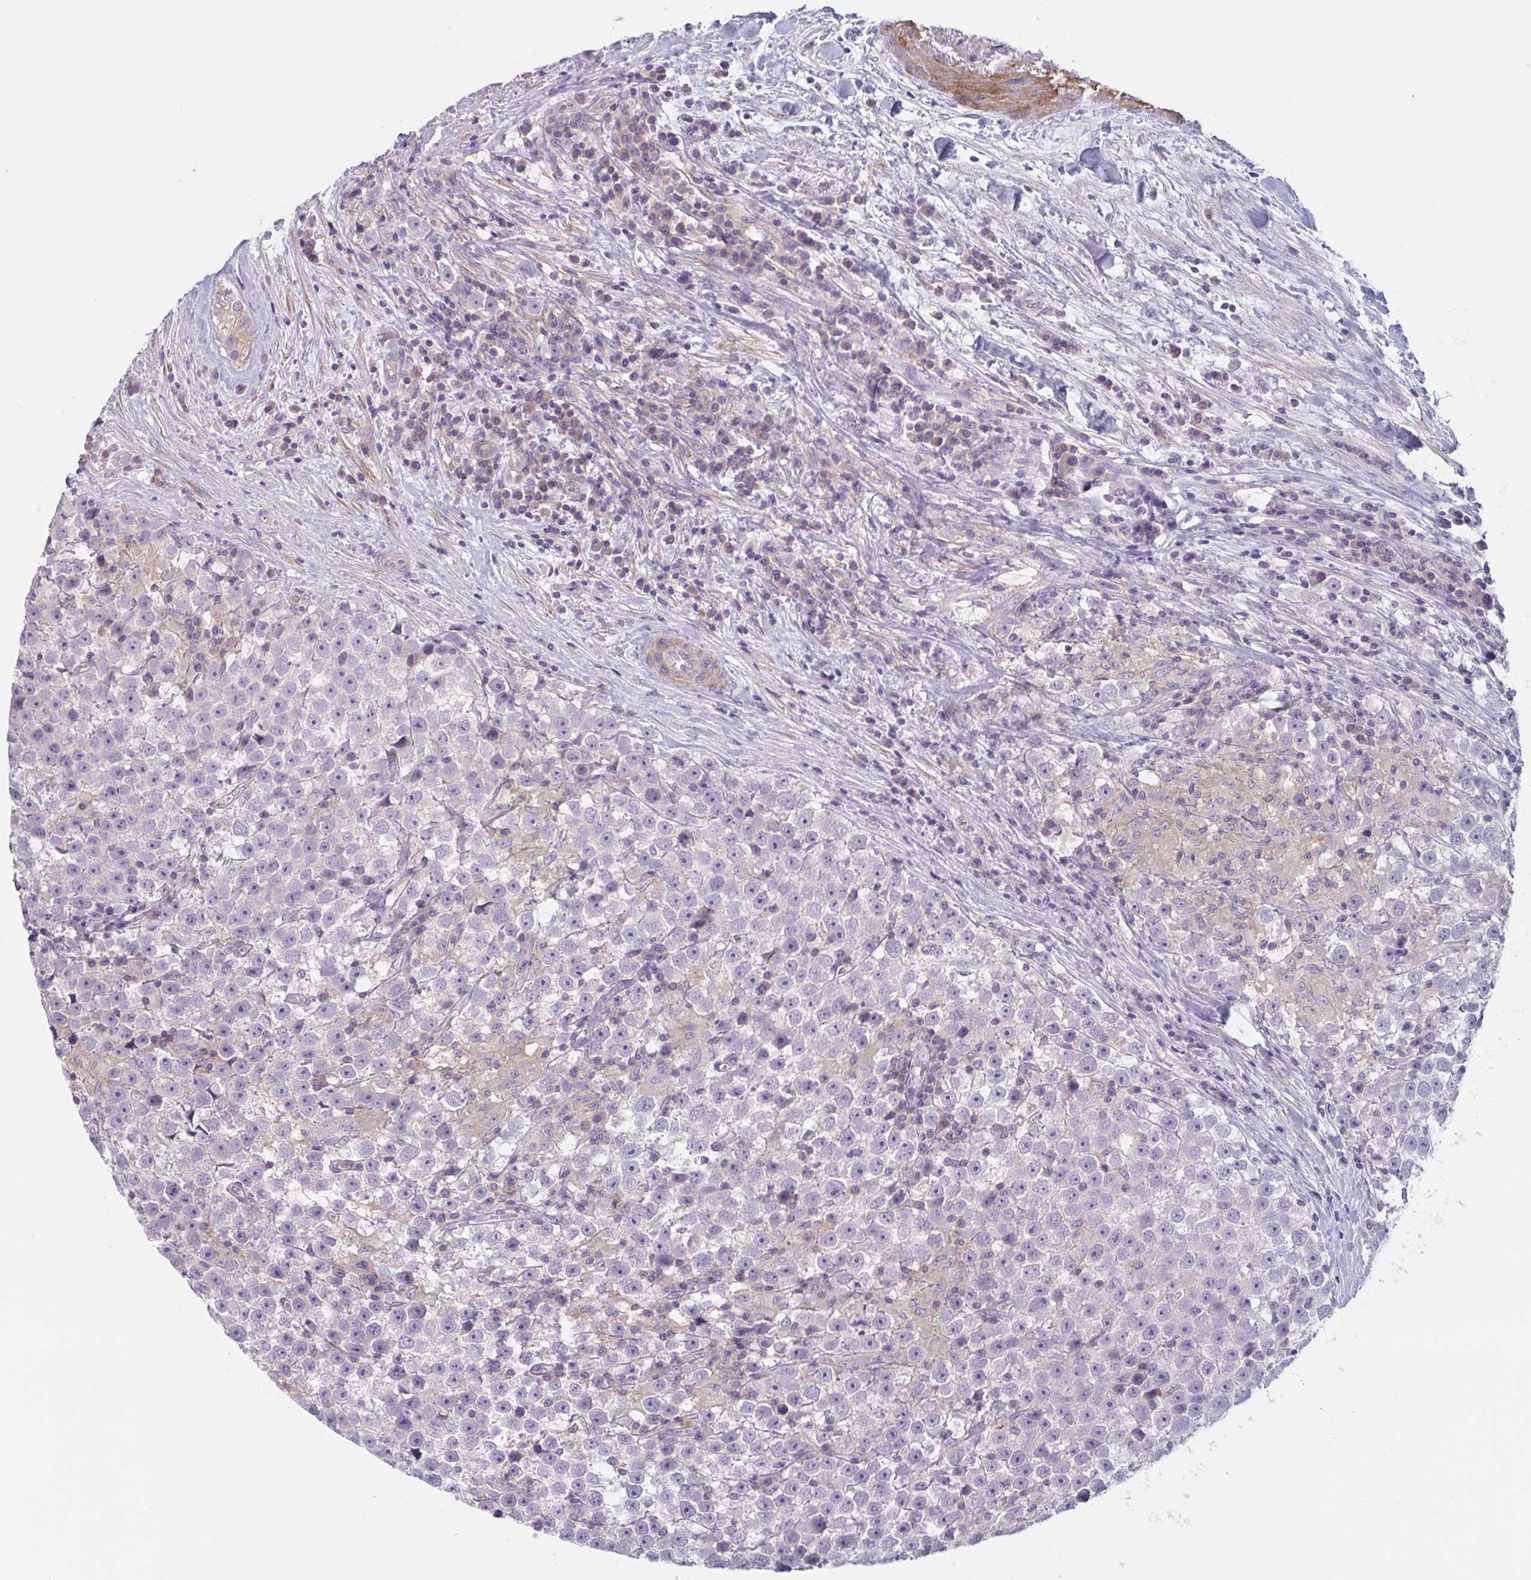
{"staining": {"intensity": "negative", "quantity": "none", "location": "none"}, "tissue": "testis cancer", "cell_type": "Tumor cells", "image_type": "cancer", "snomed": [{"axis": "morphology", "description": "Seminoma, NOS"}, {"axis": "topography", "description": "Testis"}], "caption": "Immunohistochemical staining of human seminoma (testis) exhibits no significant positivity in tumor cells.", "gene": "WNT9B", "patient": {"sex": "male", "age": 31}}